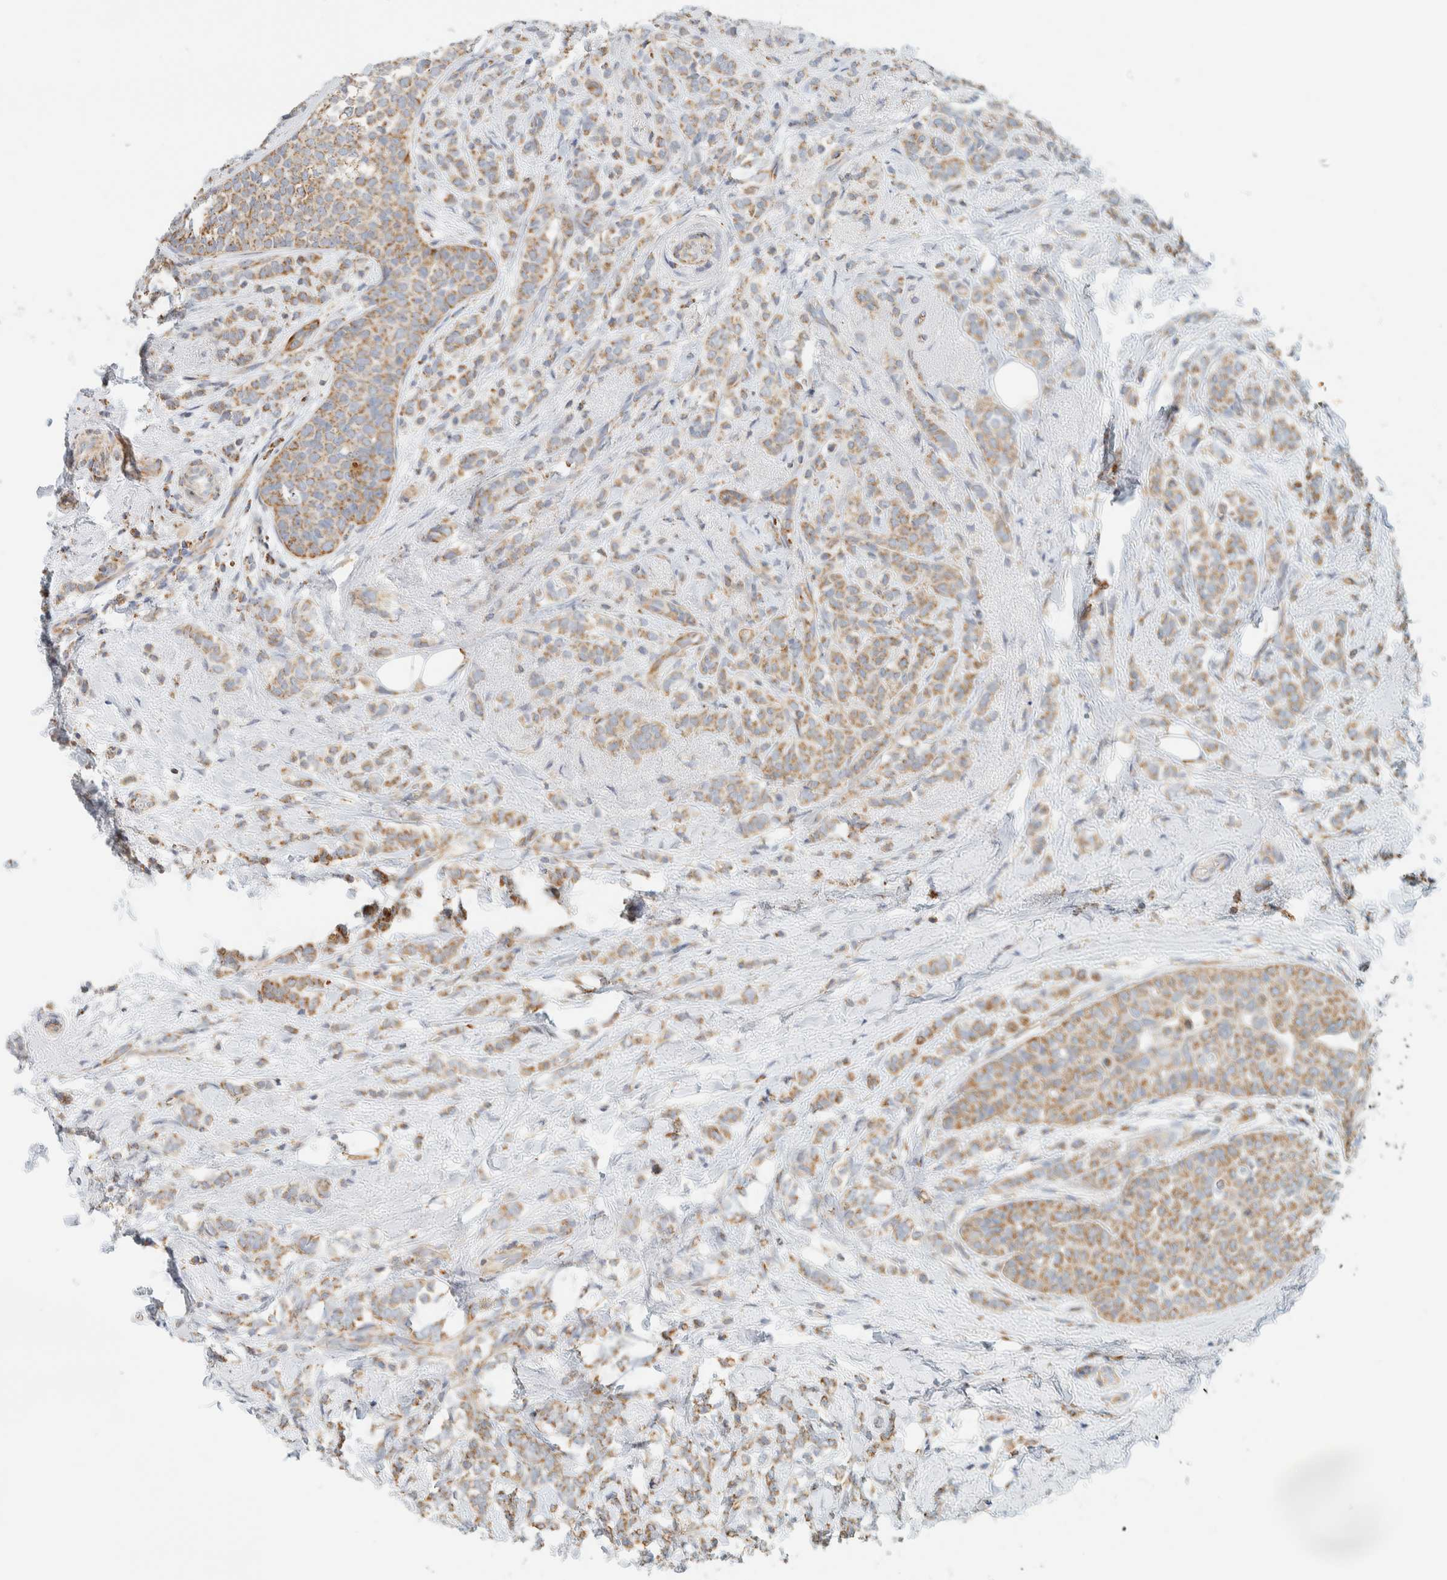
{"staining": {"intensity": "moderate", "quantity": ">75%", "location": "cytoplasmic/membranous"}, "tissue": "breast cancer", "cell_type": "Tumor cells", "image_type": "cancer", "snomed": [{"axis": "morphology", "description": "Lobular carcinoma"}, {"axis": "topography", "description": "Breast"}], "caption": "Brown immunohistochemical staining in human lobular carcinoma (breast) exhibits moderate cytoplasmic/membranous positivity in approximately >75% of tumor cells.", "gene": "KIFAP3", "patient": {"sex": "female", "age": 50}}